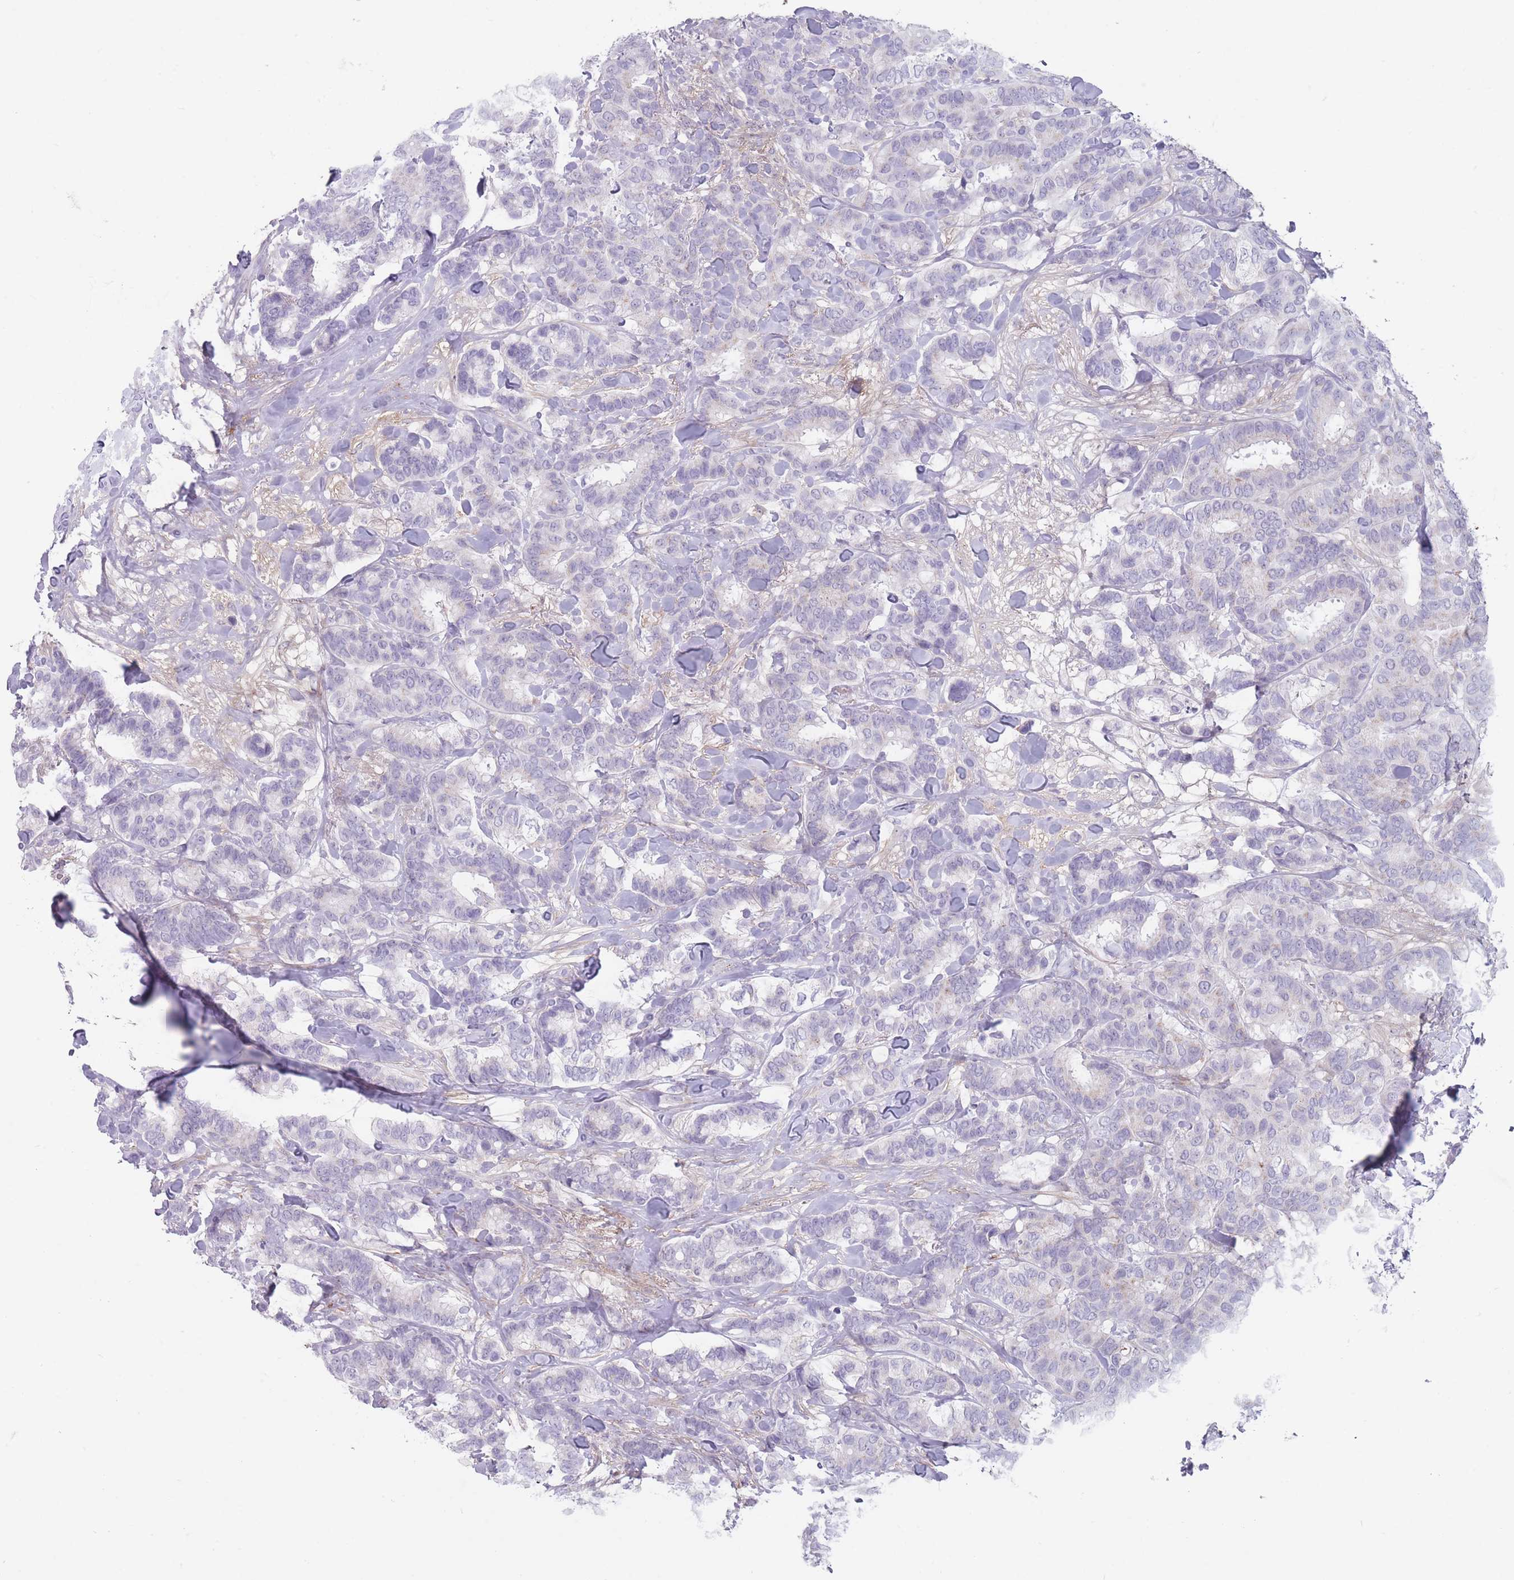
{"staining": {"intensity": "negative", "quantity": "none", "location": "none"}, "tissue": "breast cancer", "cell_type": "Tumor cells", "image_type": "cancer", "snomed": [{"axis": "morphology", "description": "Normal tissue, NOS"}, {"axis": "morphology", "description": "Duct carcinoma"}, {"axis": "topography", "description": "Breast"}], "caption": "This is an IHC image of infiltrating ductal carcinoma (breast). There is no positivity in tumor cells.", "gene": "PAIP2B", "patient": {"sex": "female", "age": 87}}